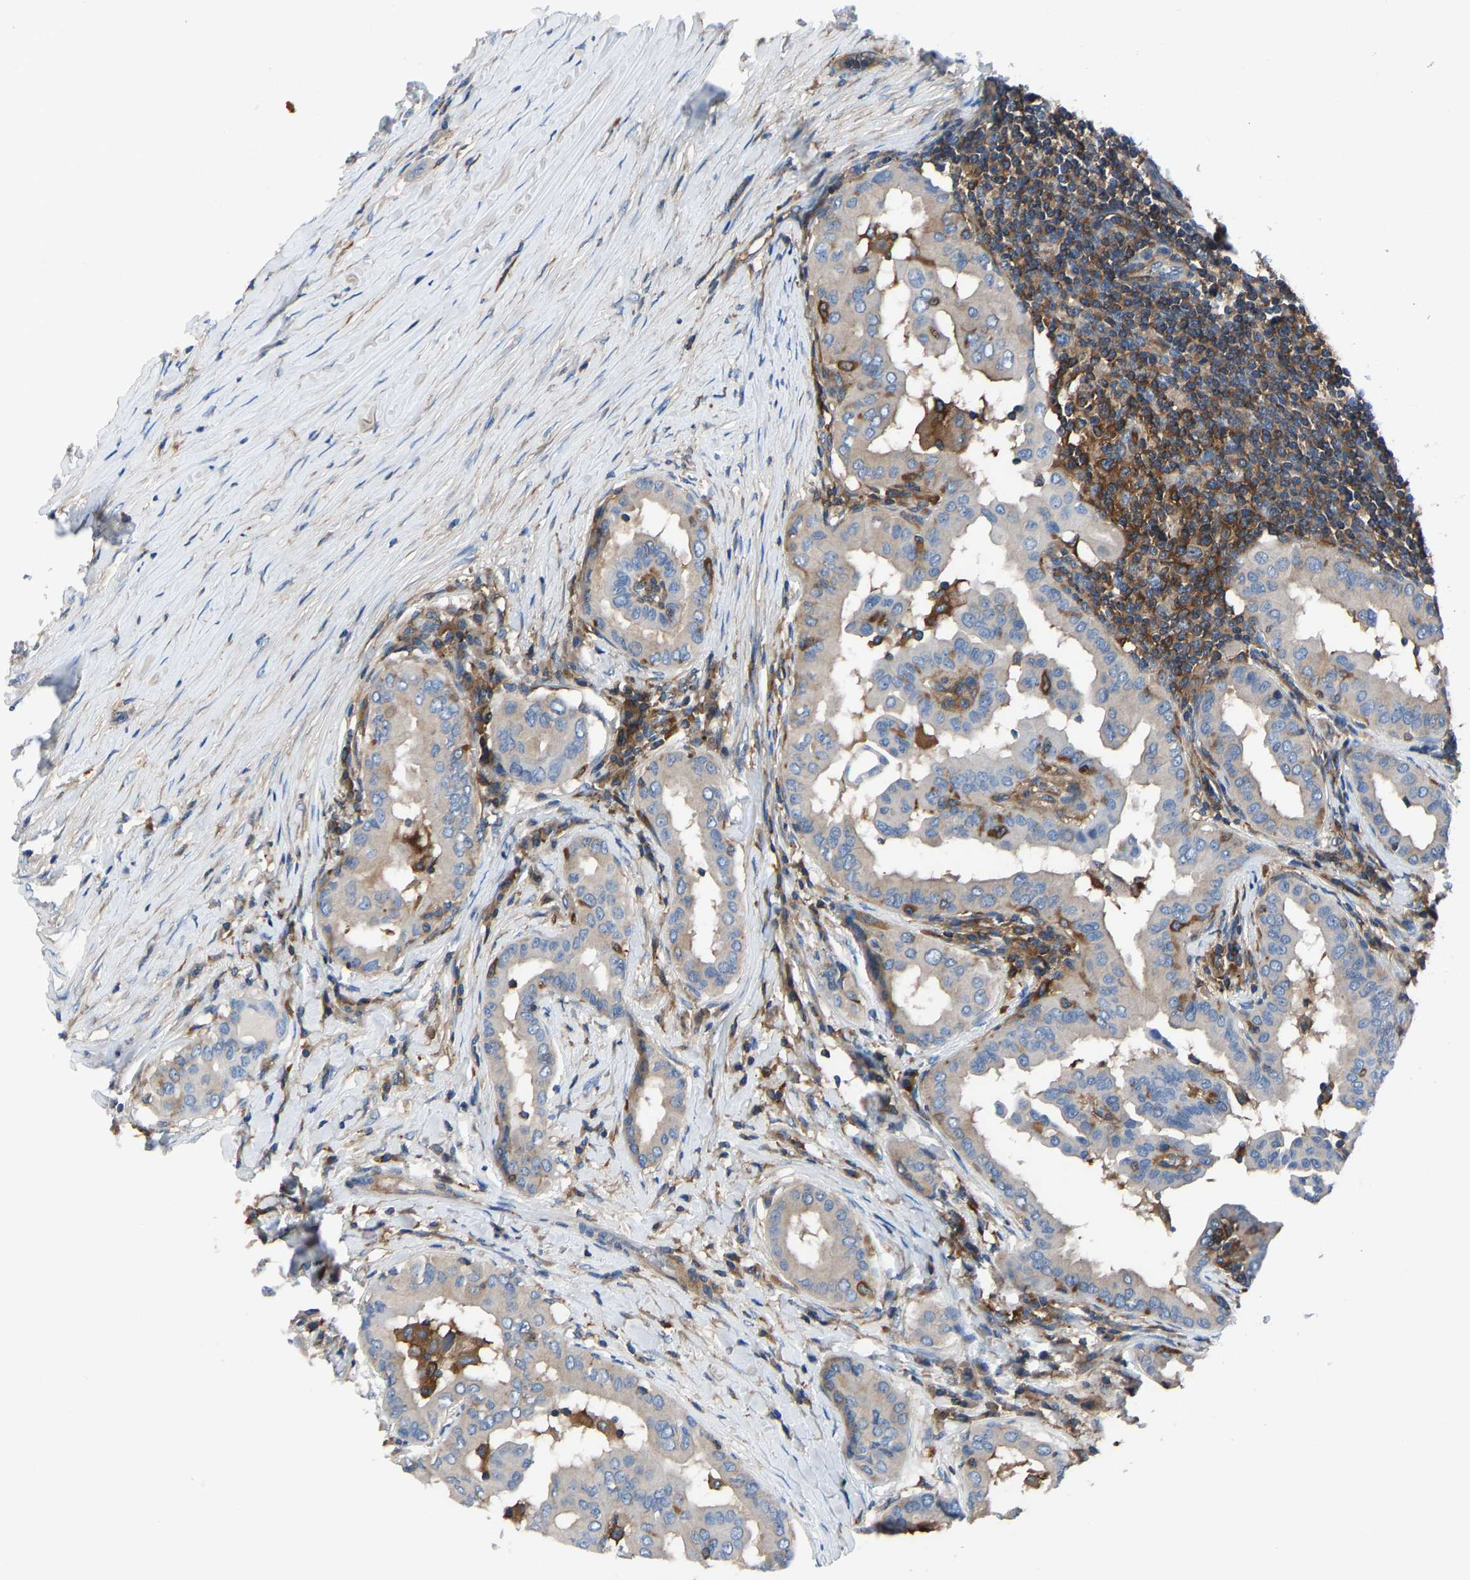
{"staining": {"intensity": "weak", "quantity": "<25%", "location": "cytoplasmic/membranous"}, "tissue": "thyroid cancer", "cell_type": "Tumor cells", "image_type": "cancer", "snomed": [{"axis": "morphology", "description": "Papillary adenocarcinoma, NOS"}, {"axis": "topography", "description": "Thyroid gland"}], "caption": "The photomicrograph exhibits no staining of tumor cells in thyroid papillary adenocarcinoma.", "gene": "PRKAR1A", "patient": {"sex": "male", "age": 33}}